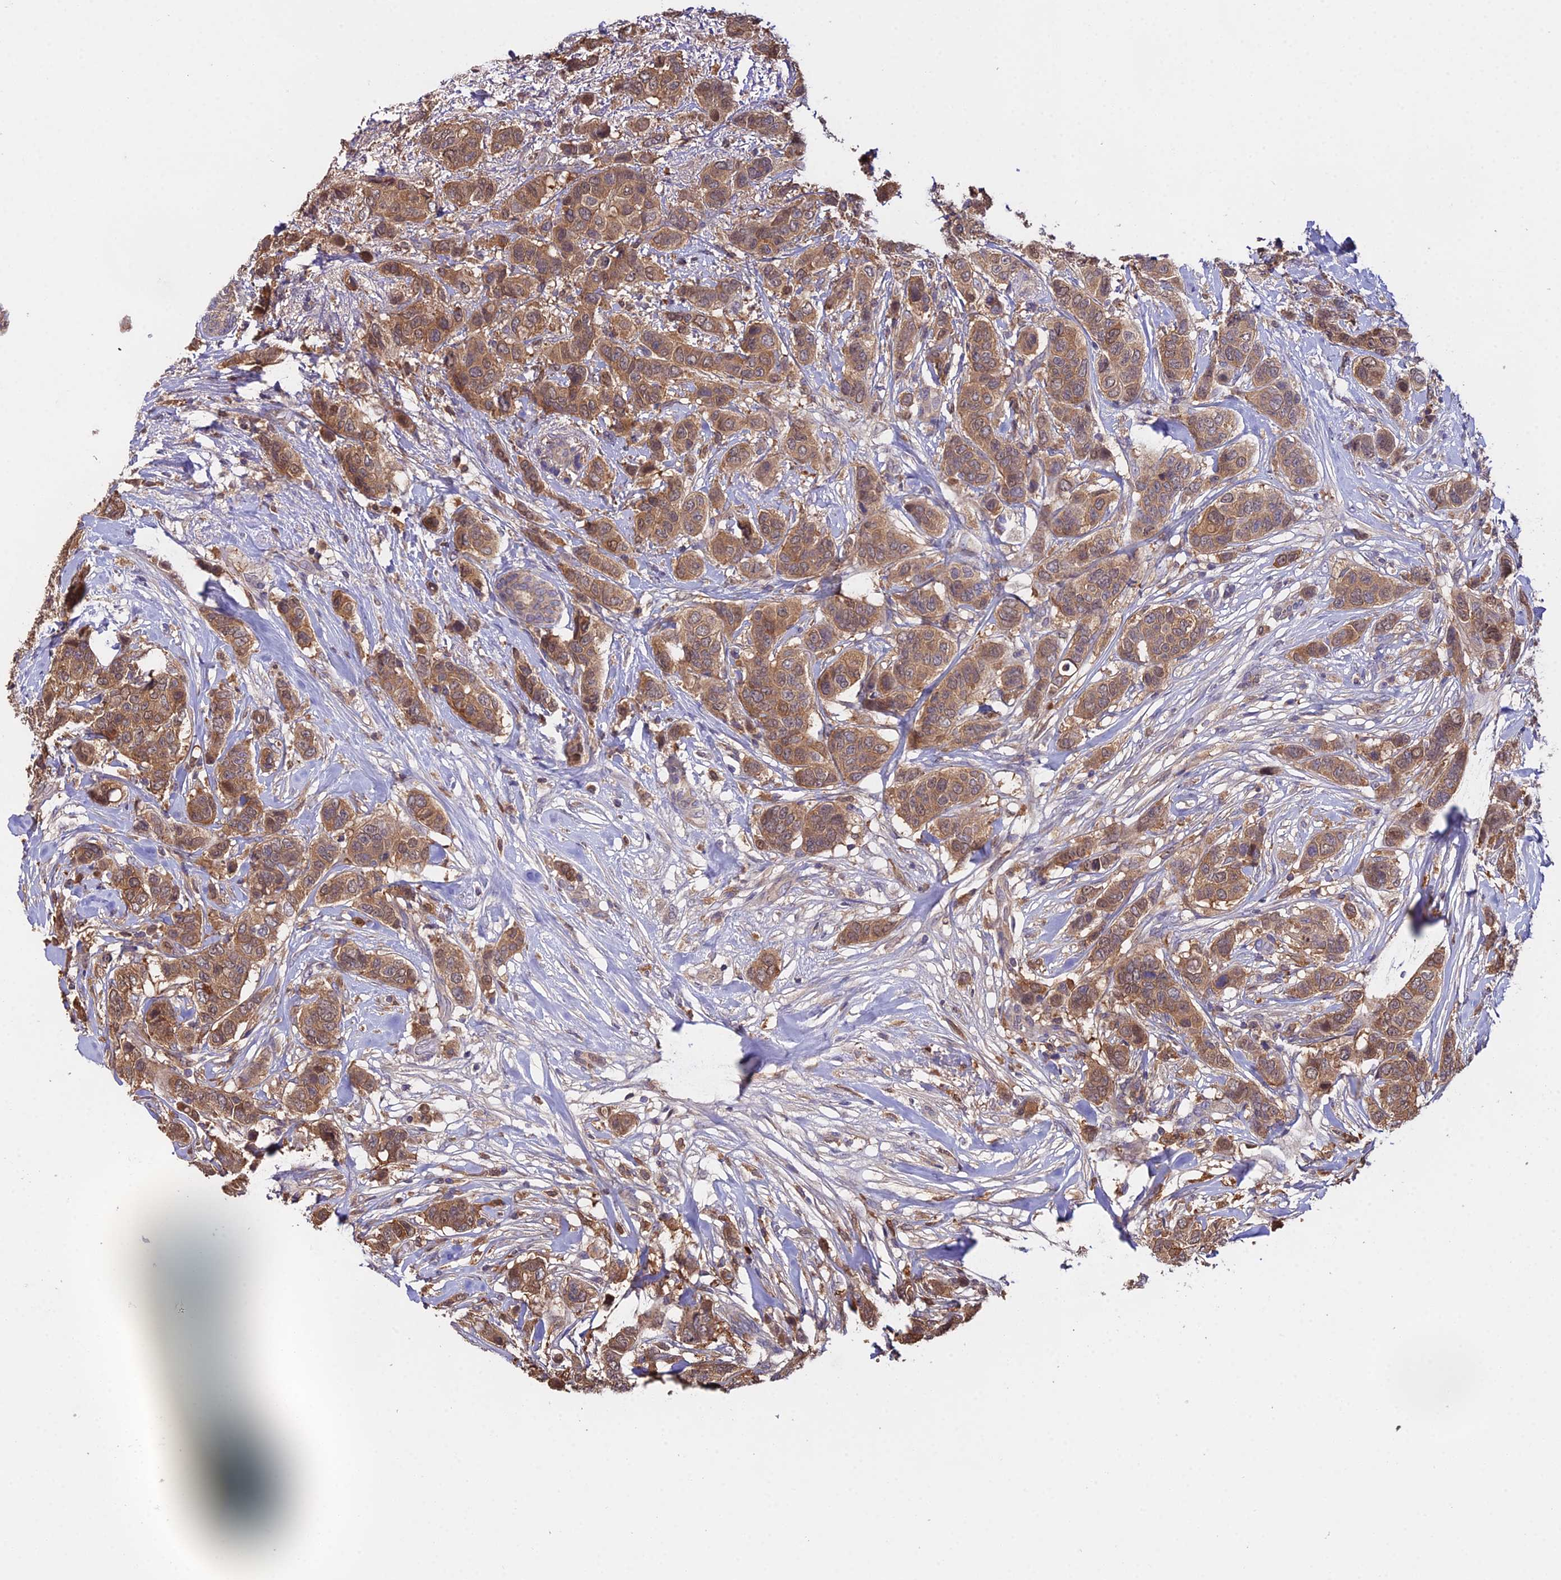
{"staining": {"intensity": "moderate", "quantity": ">75%", "location": "cytoplasmic/membranous"}, "tissue": "breast cancer", "cell_type": "Tumor cells", "image_type": "cancer", "snomed": [{"axis": "morphology", "description": "Lobular carcinoma"}, {"axis": "topography", "description": "Breast"}], "caption": "A high-resolution image shows immunohistochemistry (IHC) staining of lobular carcinoma (breast), which demonstrates moderate cytoplasmic/membranous positivity in about >75% of tumor cells.", "gene": "FBP1", "patient": {"sex": "female", "age": 51}}